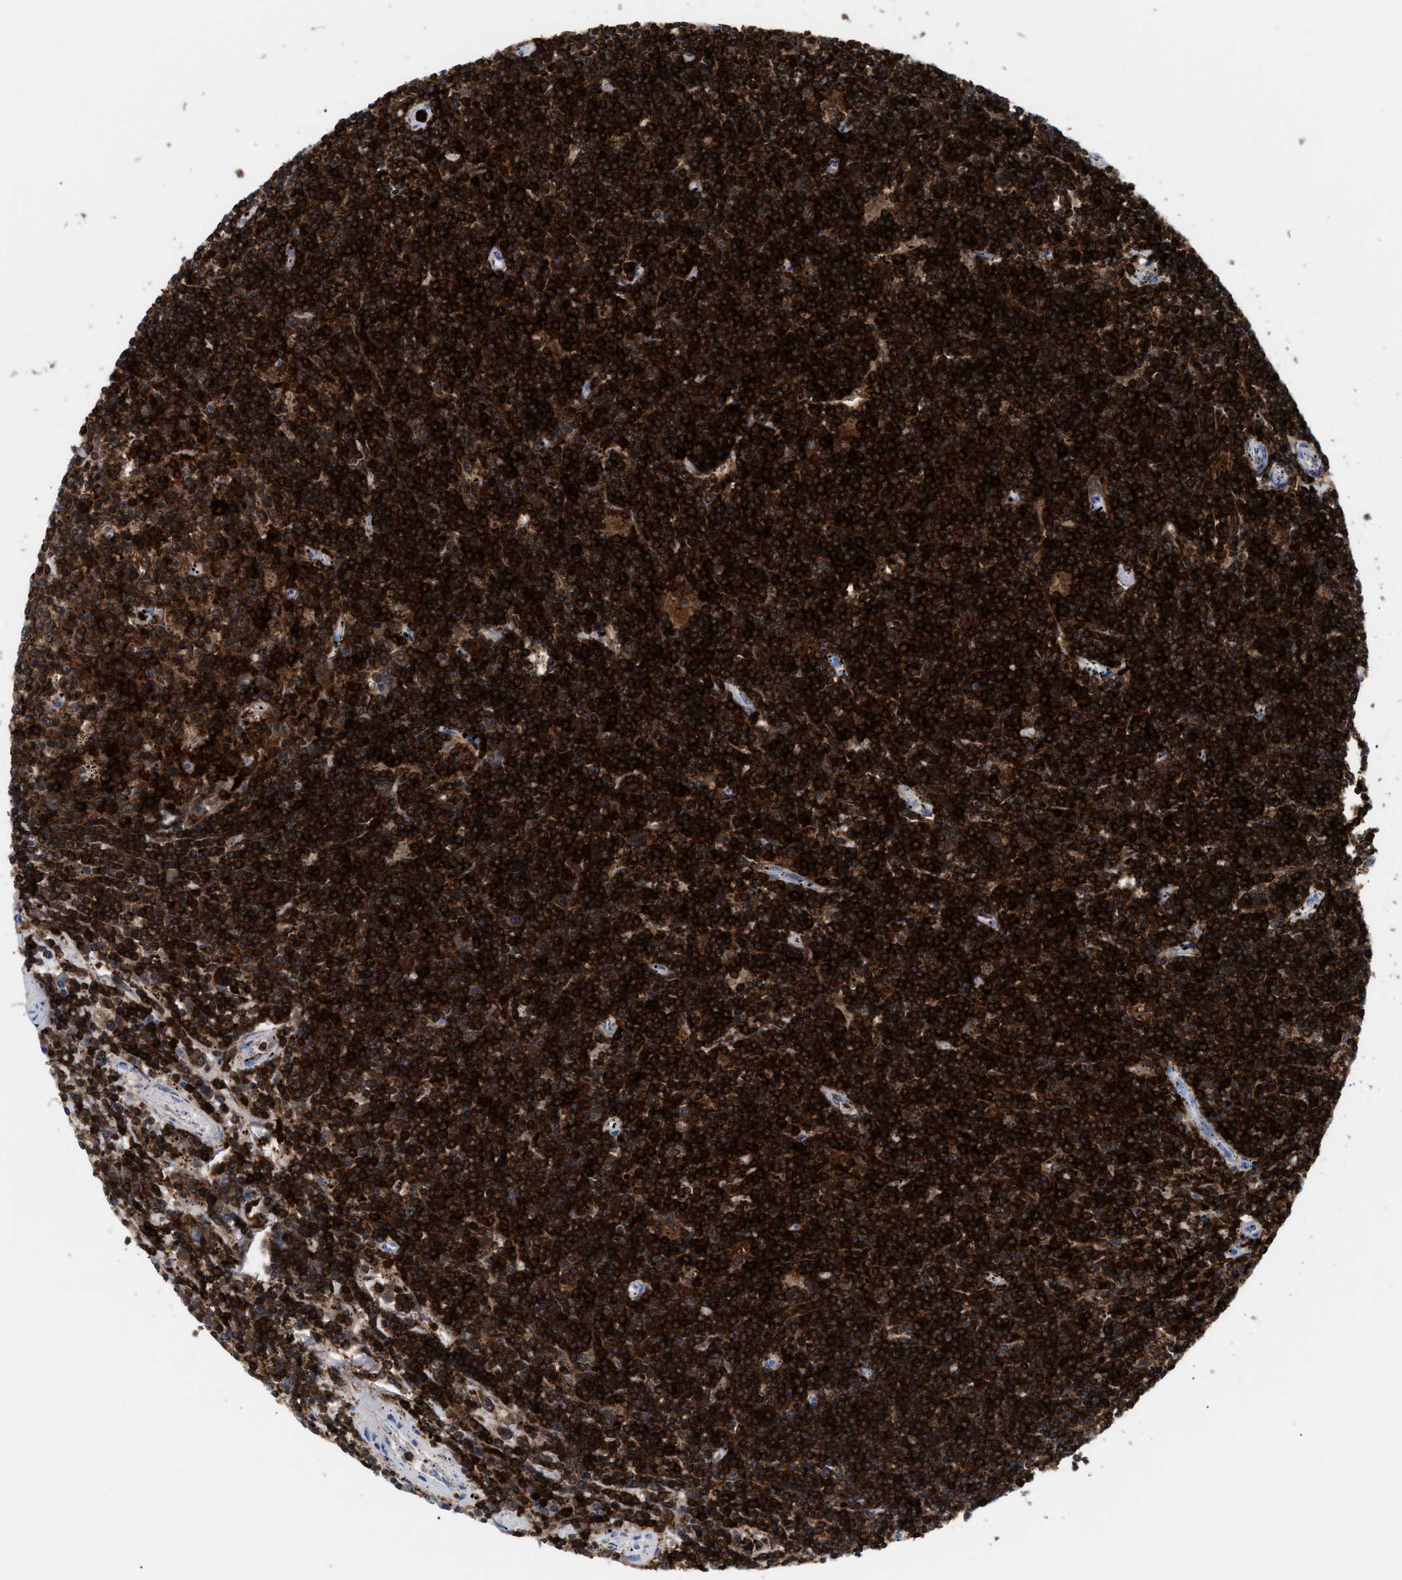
{"staining": {"intensity": "strong", "quantity": ">75%", "location": "cytoplasmic/membranous"}, "tissue": "lymphoma", "cell_type": "Tumor cells", "image_type": "cancer", "snomed": [{"axis": "morphology", "description": "Malignant lymphoma, non-Hodgkin's type, Low grade"}, {"axis": "topography", "description": "Spleen"}], "caption": "Low-grade malignant lymphoma, non-Hodgkin's type tissue exhibits strong cytoplasmic/membranous positivity in approximately >75% of tumor cells, visualized by immunohistochemistry. The protein is shown in brown color, while the nuclei are stained blue.", "gene": "LCP1", "patient": {"sex": "male", "age": 76}}